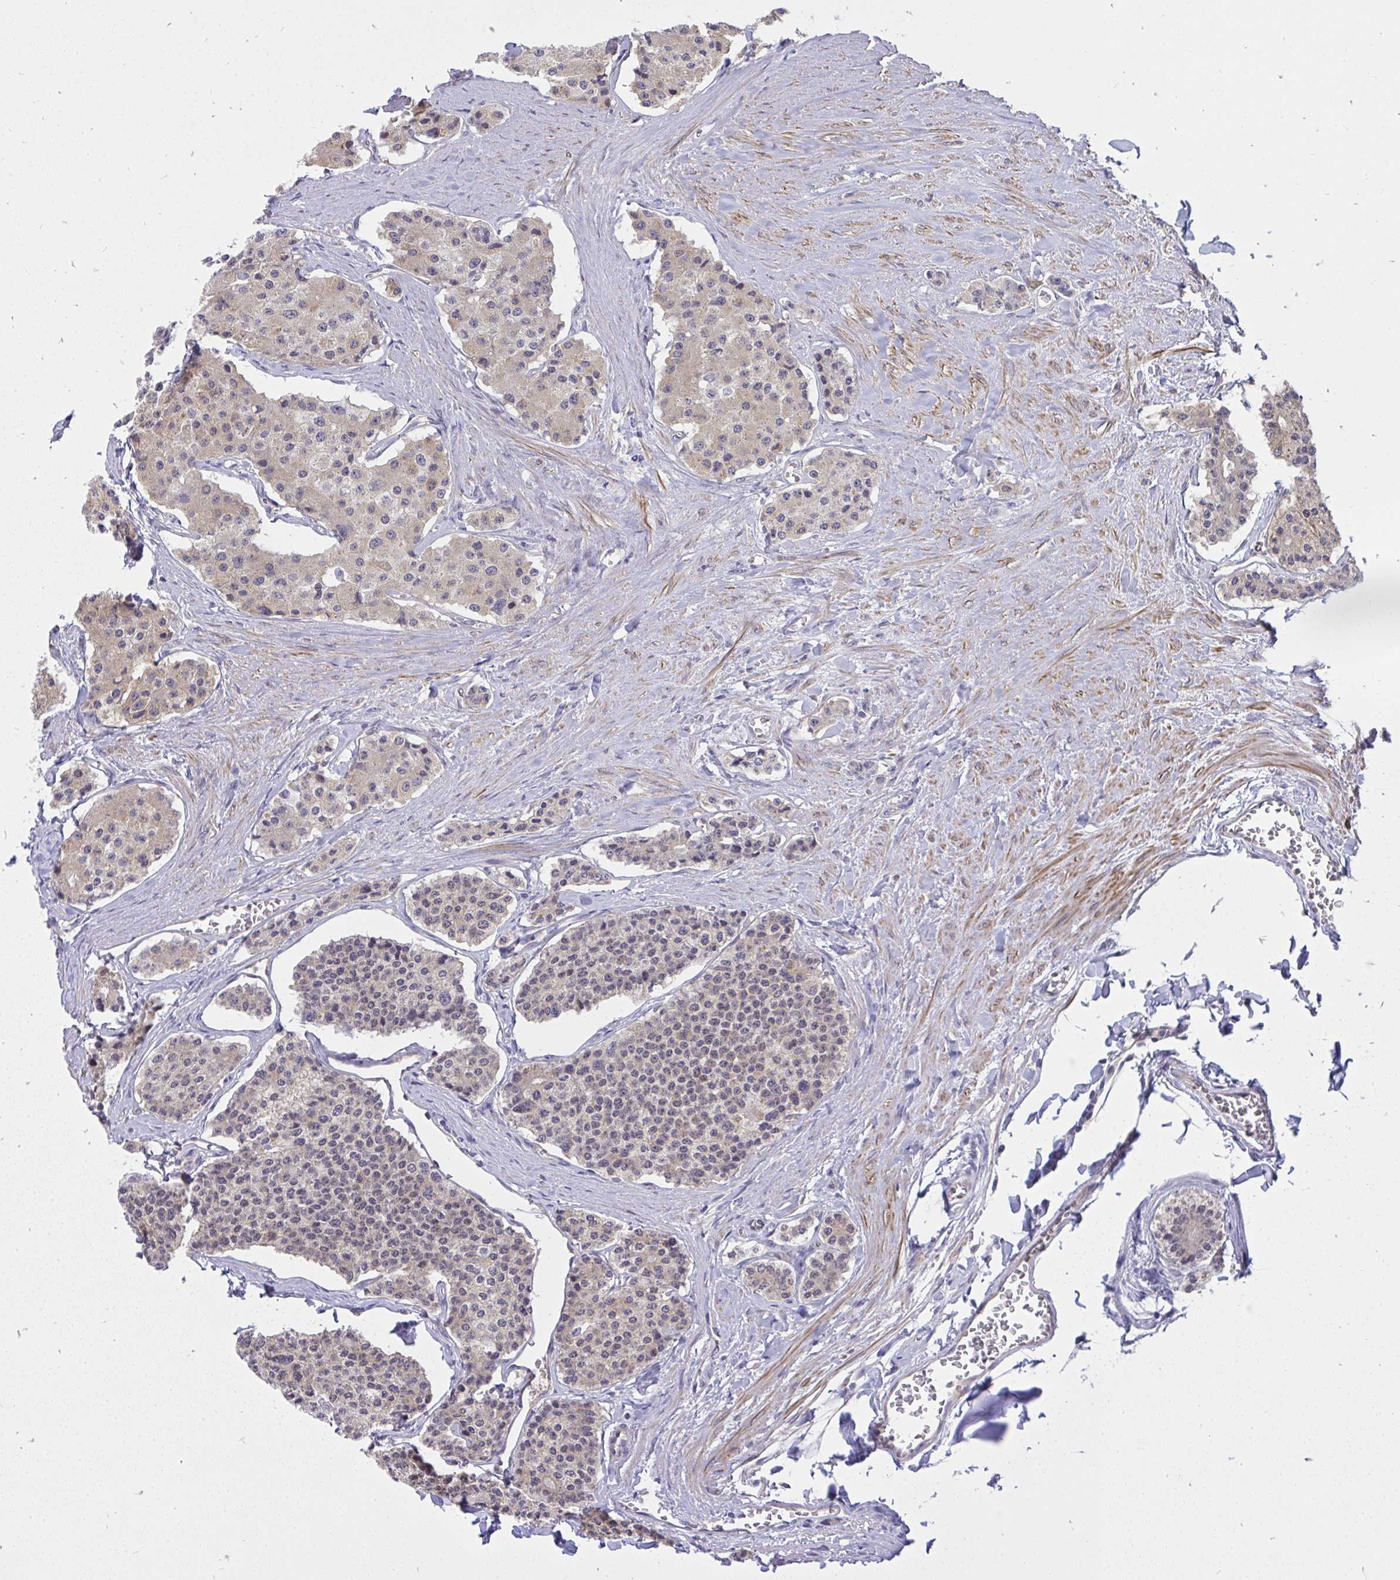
{"staining": {"intensity": "weak", "quantity": ">75%", "location": "cytoplasmic/membranous"}, "tissue": "carcinoid", "cell_type": "Tumor cells", "image_type": "cancer", "snomed": [{"axis": "morphology", "description": "Carcinoid, malignant, NOS"}, {"axis": "topography", "description": "Small intestine"}], "caption": "Immunohistochemical staining of human carcinoid reveals low levels of weak cytoplasmic/membranous expression in about >75% of tumor cells.", "gene": "C19orf54", "patient": {"sex": "female", "age": 65}}